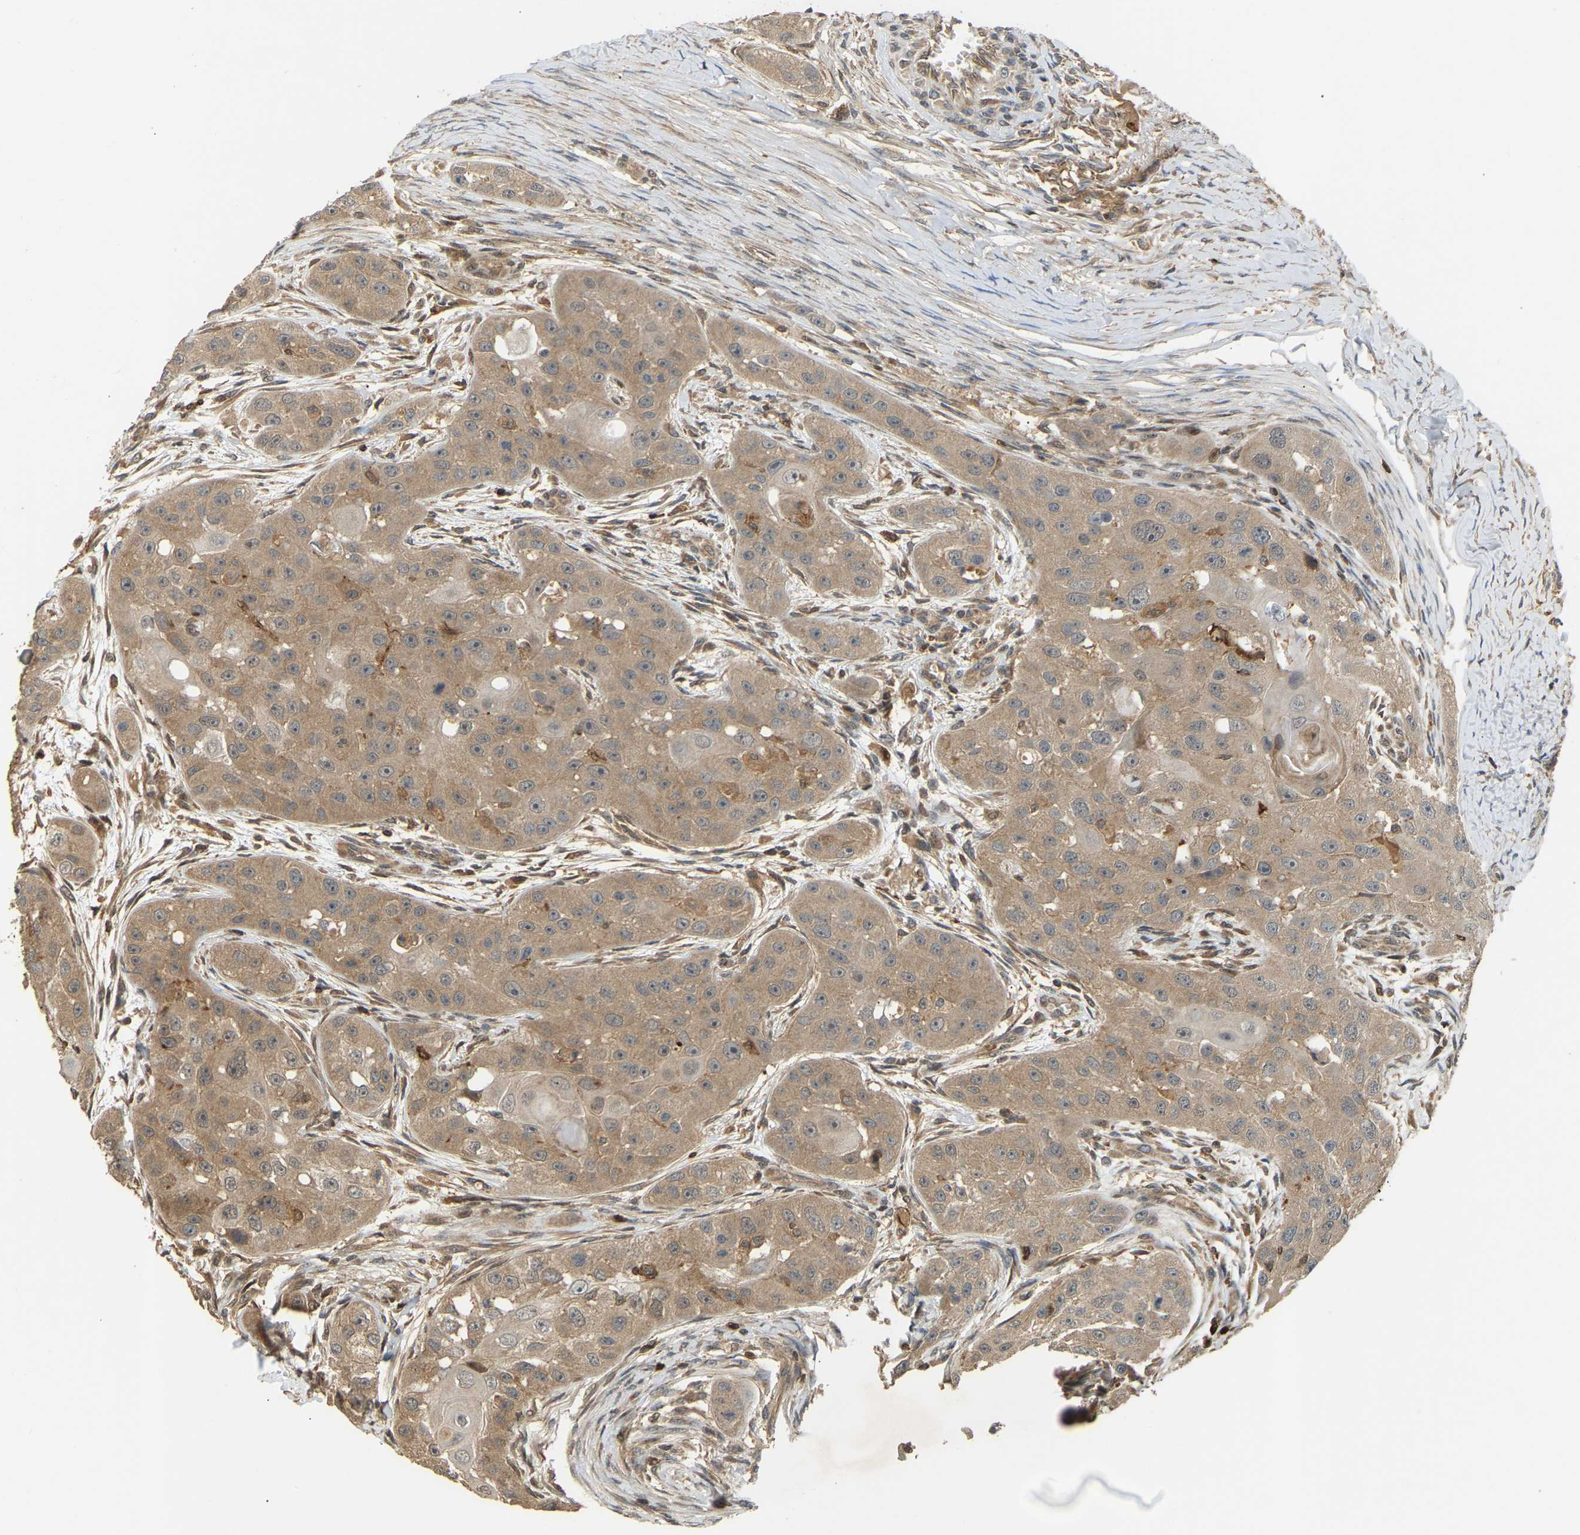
{"staining": {"intensity": "moderate", "quantity": ">75%", "location": "cytoplasmic/membranous"}, "tissue": "head and neck cancer", "cell_type": "Tumor cells", "image_type": "cancer", "snomed": [{"axis": "morphology", "description": "Squamous cell carcinoma, NOS"}, {"axis": "topography", "description": "Oral tissue"}, {"axis": "topography", "description": "Head-Neck"}], "caption": "Immunohistochemical staining of human head and neck cancer (squamous cell carcinoma) exhibits moderate cytoplasmic/membranous protein positivity in approximately >75% of tumor cells.", "gene": "GOPC", "patient": {"sex": "female", "age": 50}}